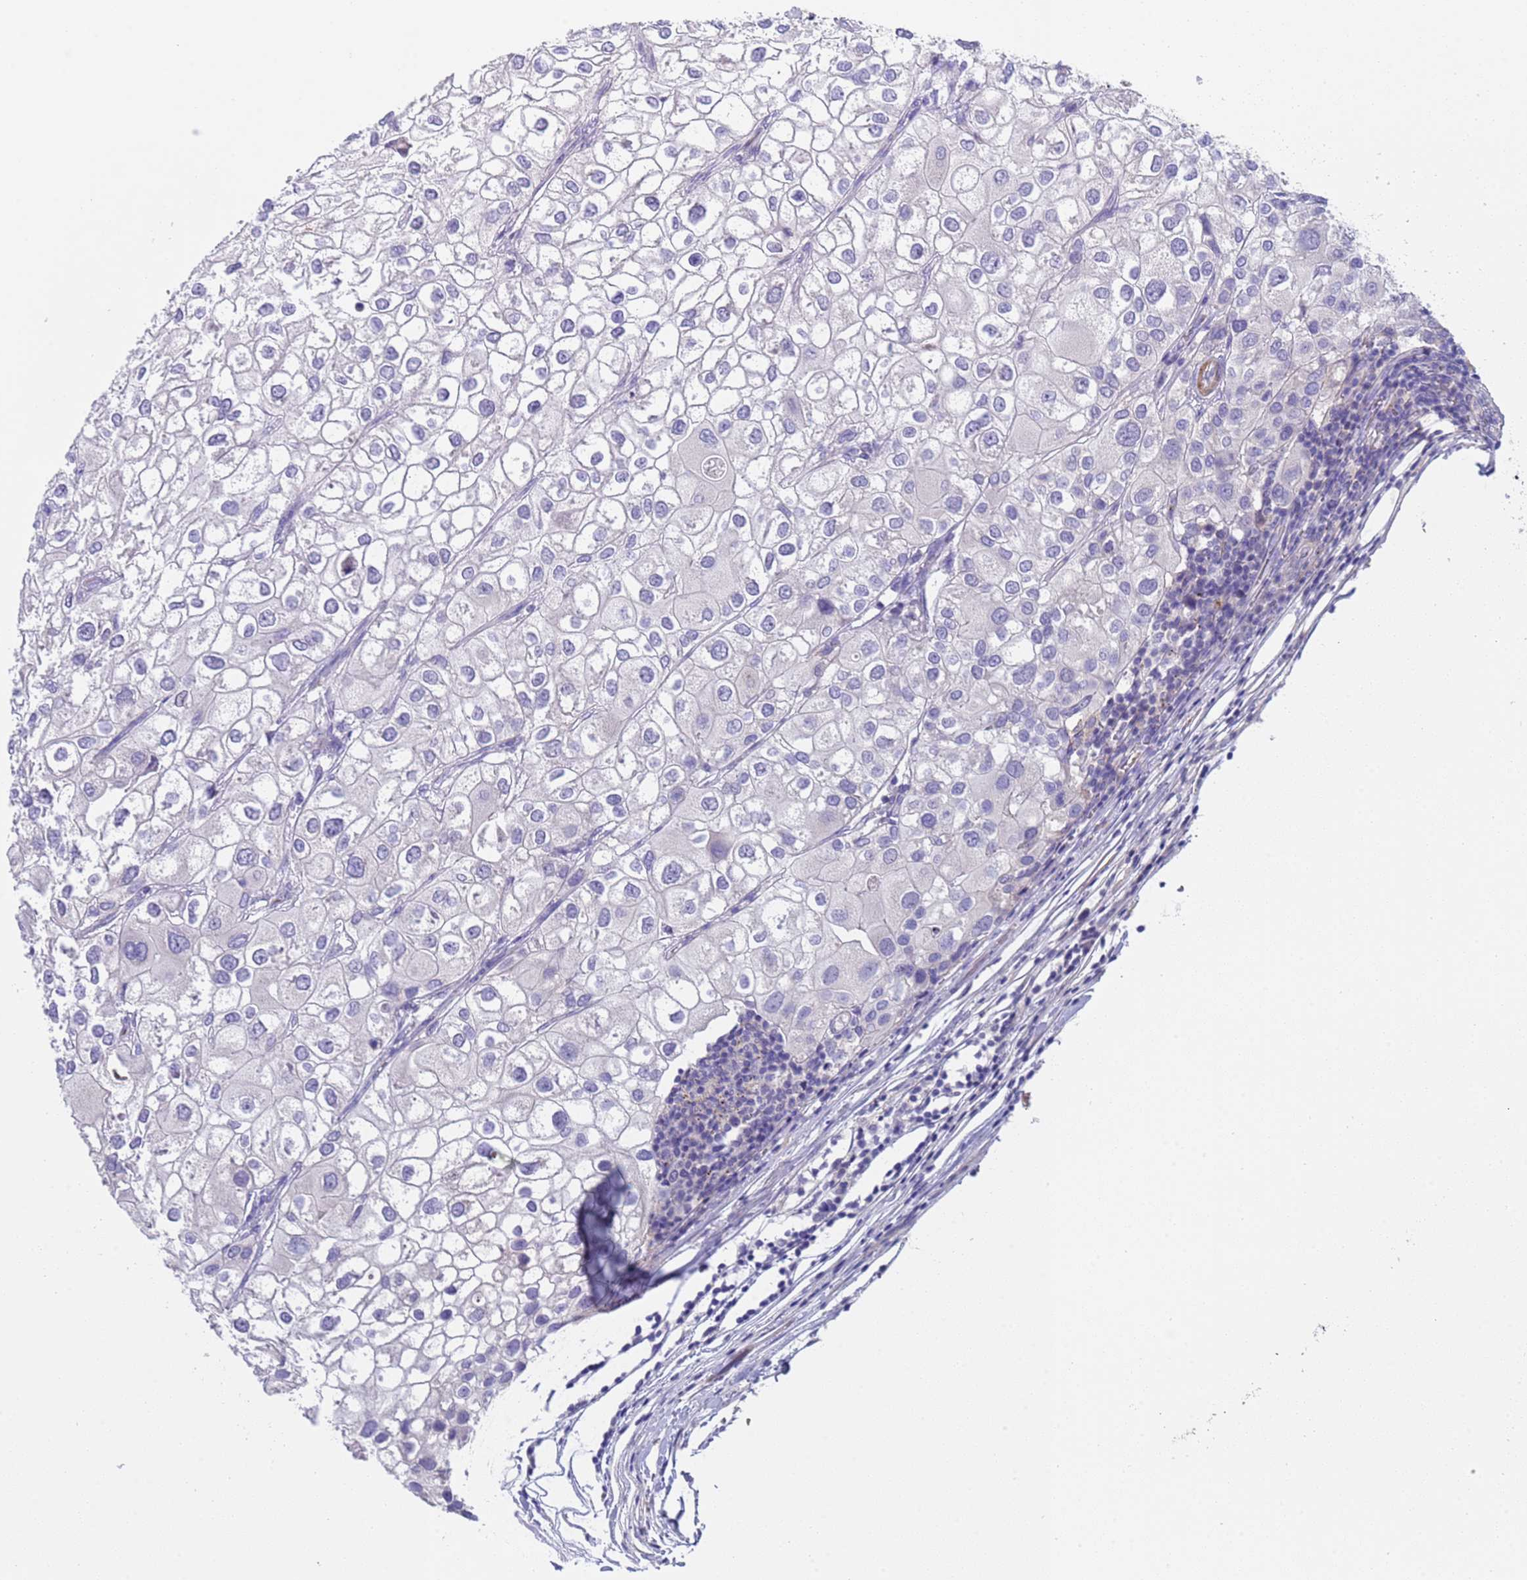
{"staining": {"intensity": "negative", "quantity": "none", "location": "none"}, "tissue": "urothelial cancer", "cell_type": "Tumor cells", "image_type": "cancer", "snomed": [{"axis": "morphology", "description": "Urothelial carcinoma, High grade"}, {"axis": "topography", "description": "Urinary bladder"}], "caption": "High-grade urothelial carcinoma stained for a protein using immunohistochemistry displays no positivity tumor cells.", "gene": "KBTBD3", "patient": {"sex": "male", "age": 64}}